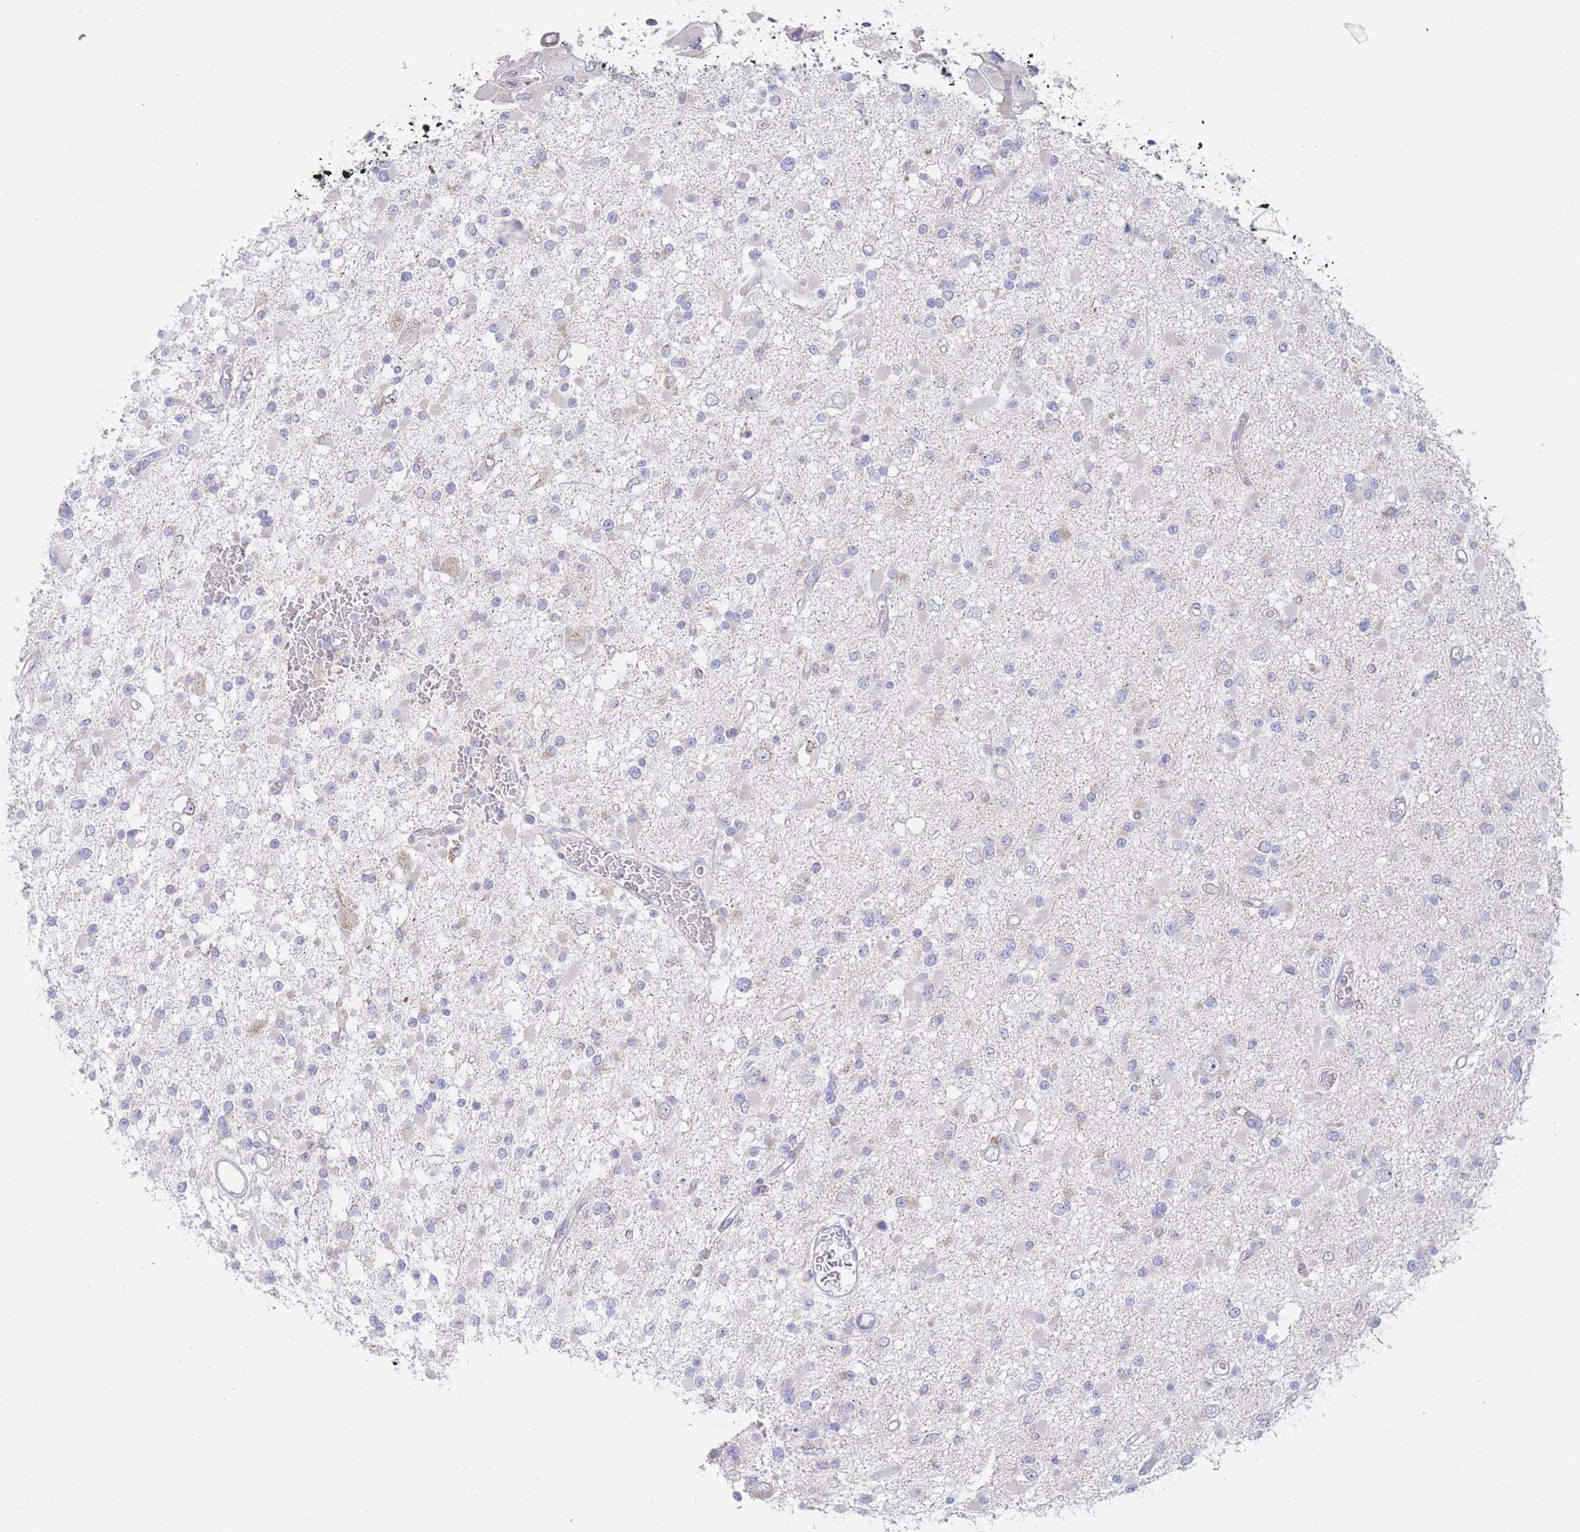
{"staining": {"intensity": "negative", "quantity": "none", "location": "none"}, "tissue": "glioma", "cell_type": "Tumor cells", "image_type": "cancer", "snomed": [{"axis": "morphology", "description": "Glioma, malignant, Low grade"}, {"axis": "topography", "description": "Brain"}], "caption": "Histopathology image shows no significant protein positivity in tumor cells of glioma.", "gene": "GPAM", "patient": {"sex": "female", "age": 22}}